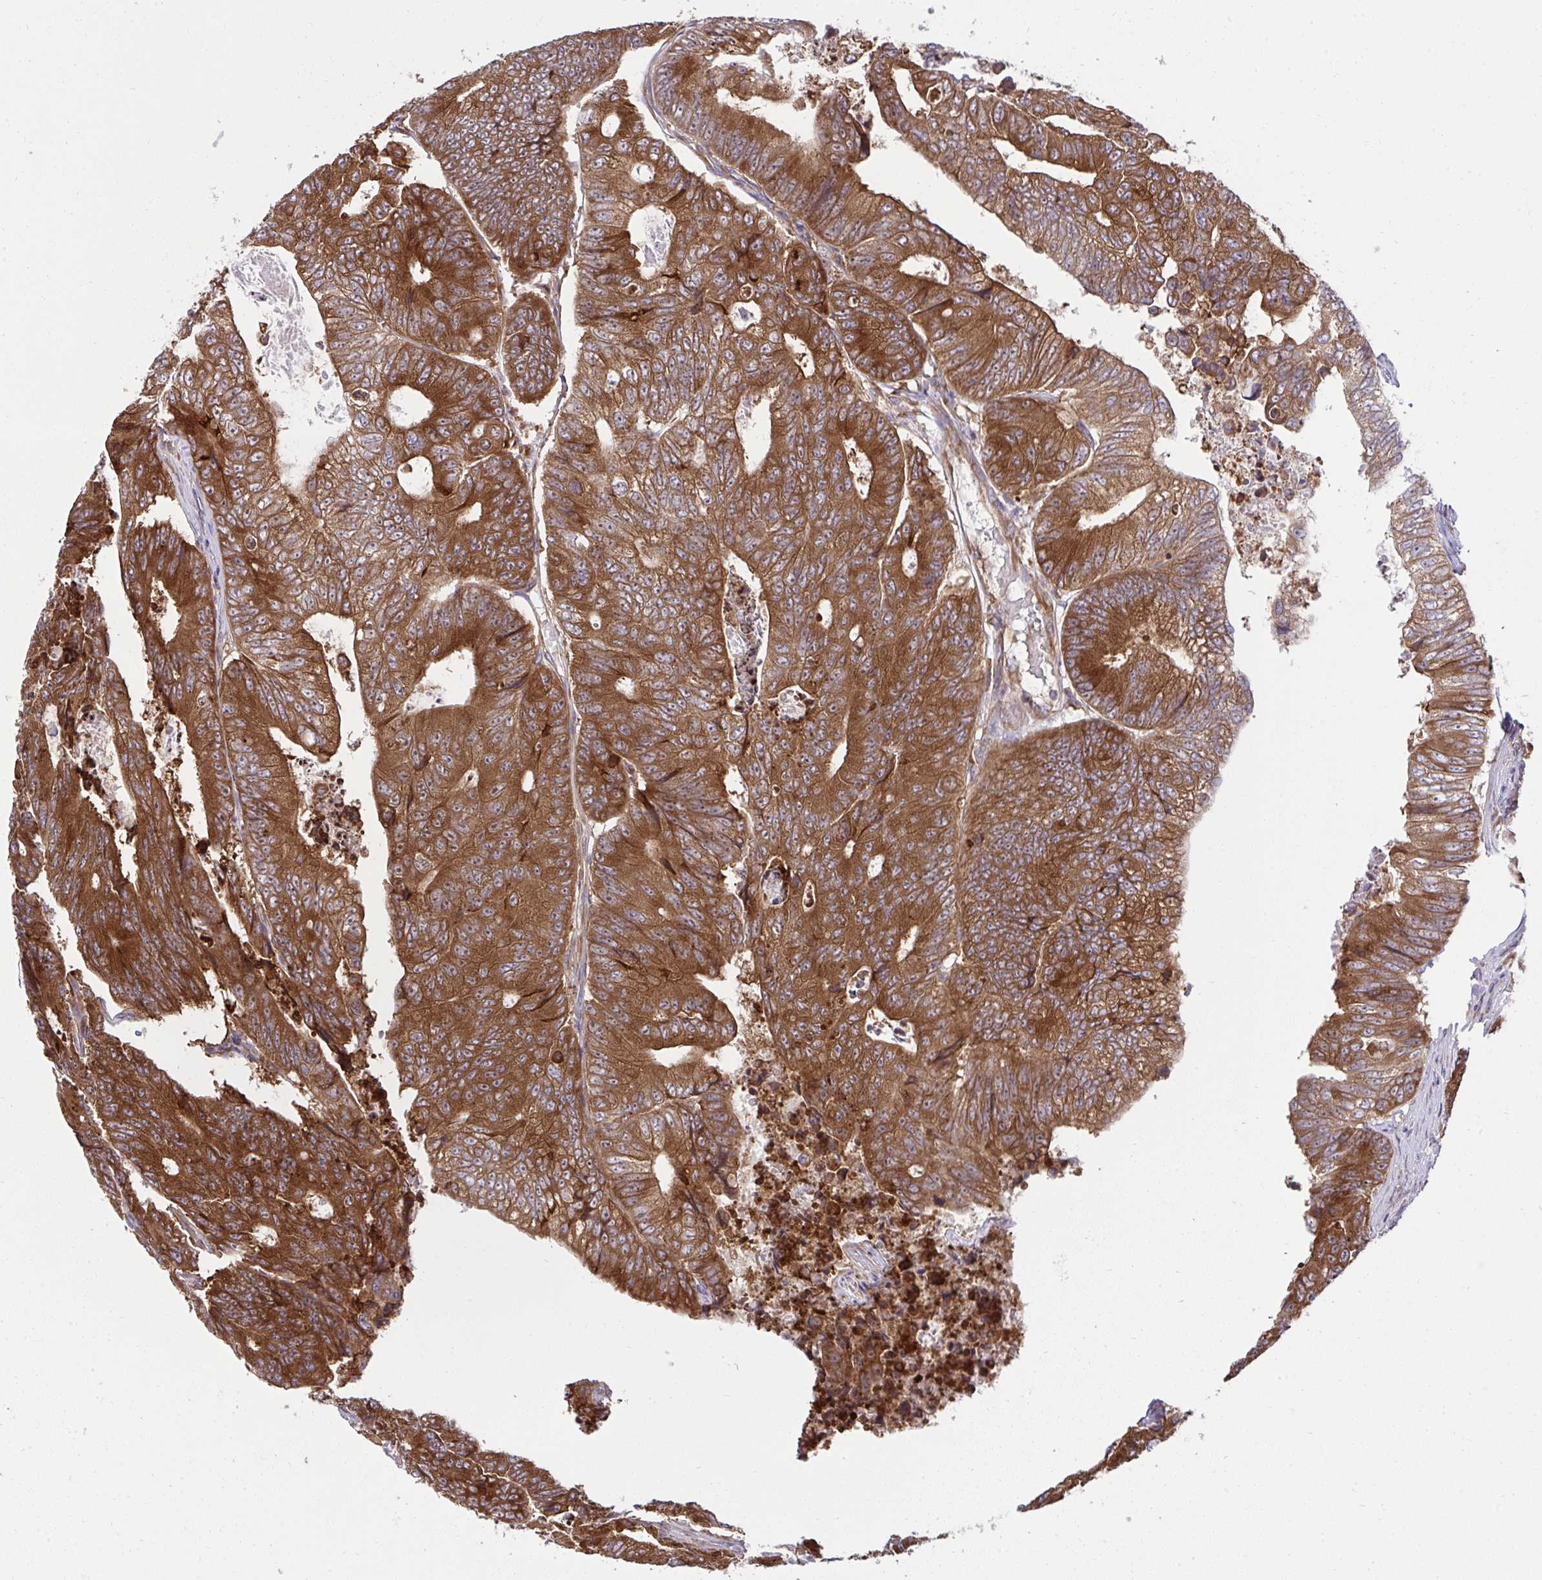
{"staining": {"intensity": "strong", "quantity": ">75%", "location": "cytoplasmic/membranous"}, "tissue": "colorectal cancer", "cell_type": "Tumor cells", "image_type": "cancer", "snomed": [{"axis": "morphology", "description": "Adenocarcinoma, NOS"}, {"axis": "topography", "description": "Colon"}], "caption": "Protein staining of colorectal cancer (adenocarcinoma) tissue exhibits strong cytoplasmic/membranous positivity in approximately >75% of tumor cells. (Stains: DAB (3,3'-diaminobenzidine) in brown, nuclei in blue, Microscopy: brightfield microscopy at high magnification).", "gene": "RPS7", "patient": {"sex": "female", "age": 48}}